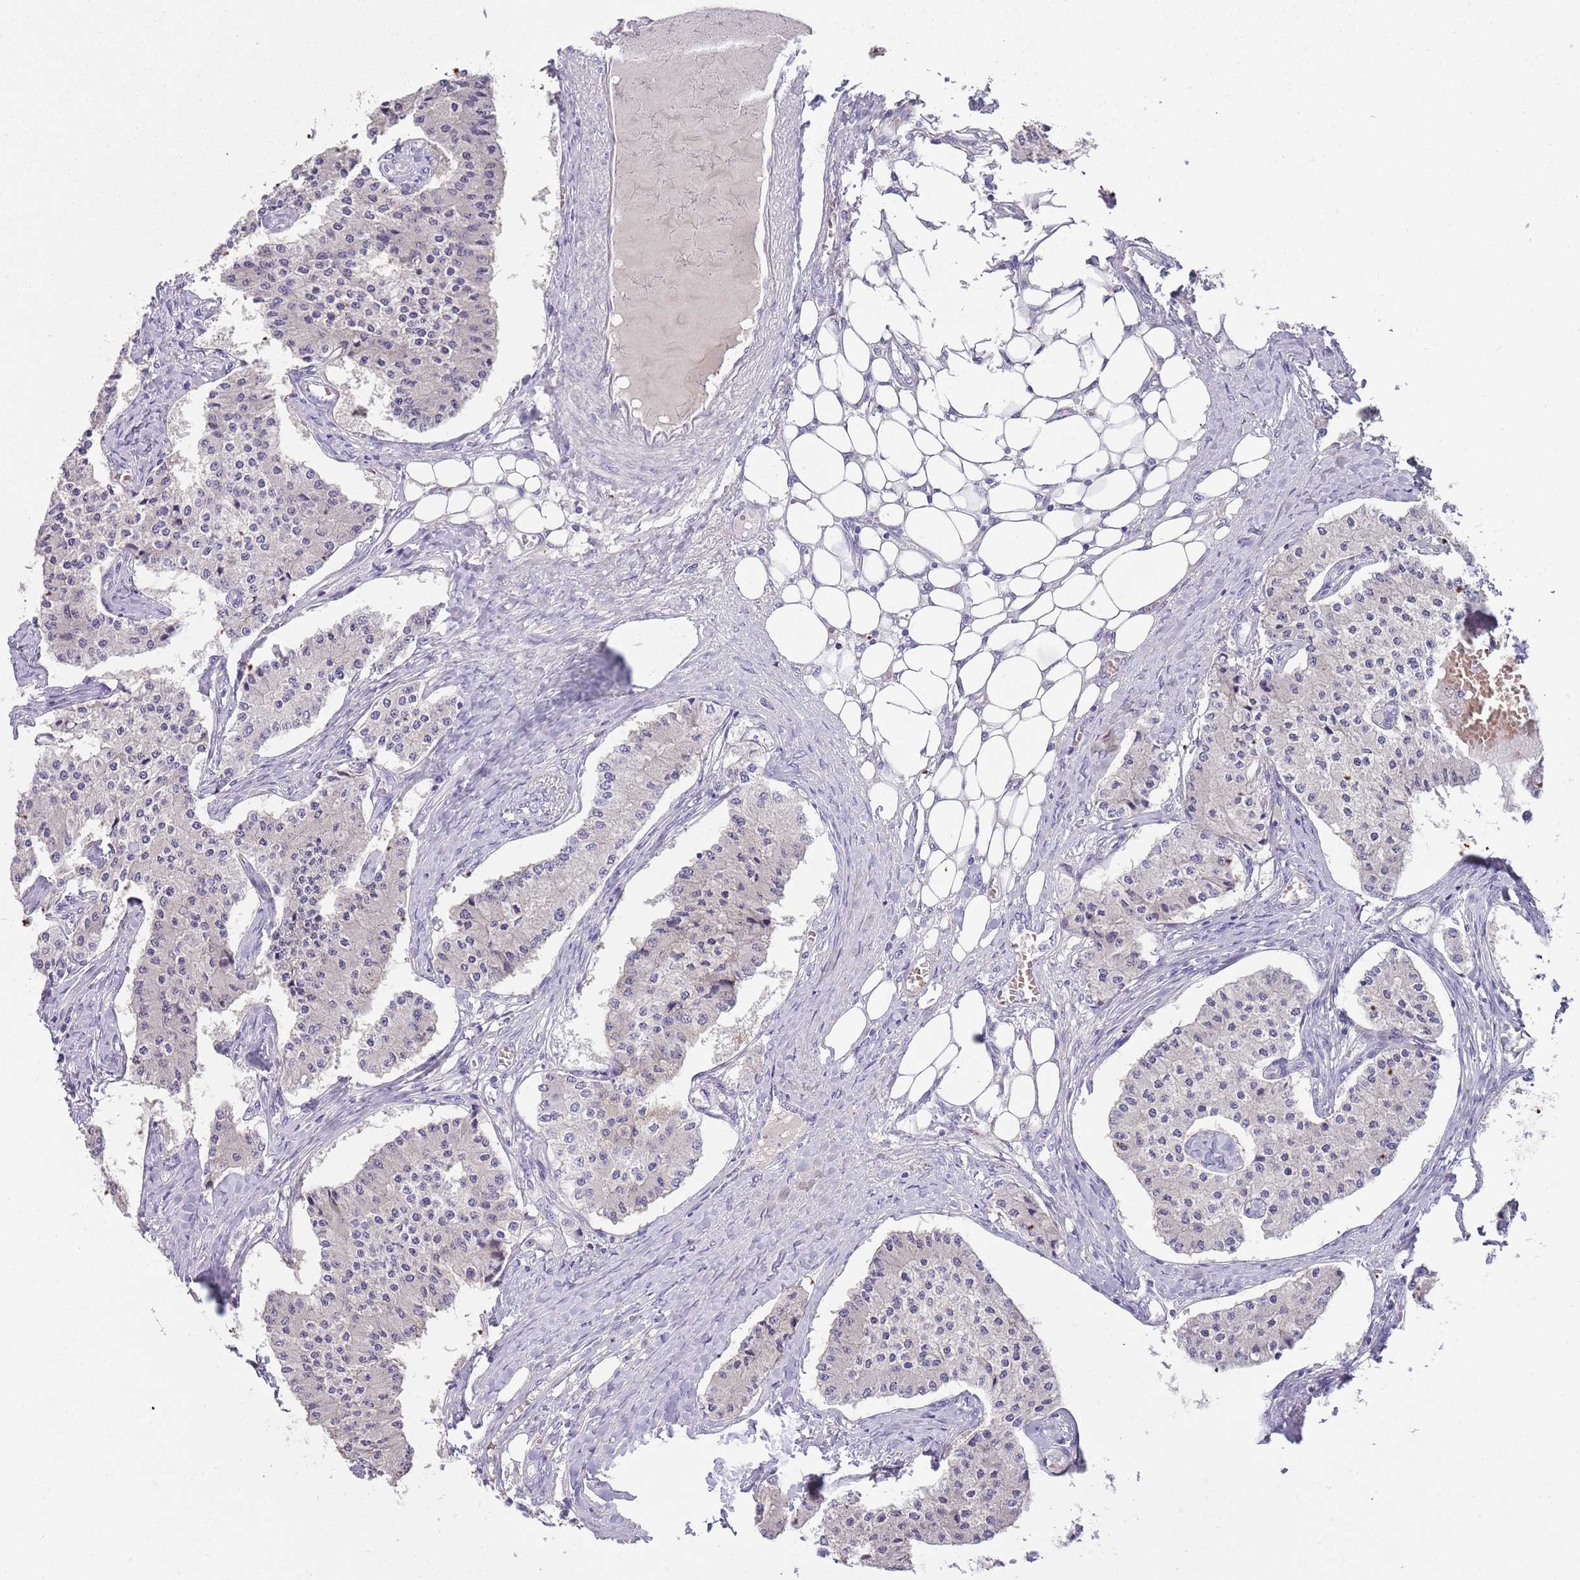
{"staining": {"intensity": "negative", "quantity": "none", "location": "none"}, "tissue": "carcinoid", "cell_type": "Tumor cells", "image_type": "cancer", "snomed": [{"axis": "morphology", "description": "Carcinoid, malignant, NOS"}, {"axis": "topography", "description": "Colon"}], "caption": "Protein analysis of carcinoid displays no significant expression in tumor cells.", "gene": "CFAP73", "patient": {"sex": "female", "age": 52}}